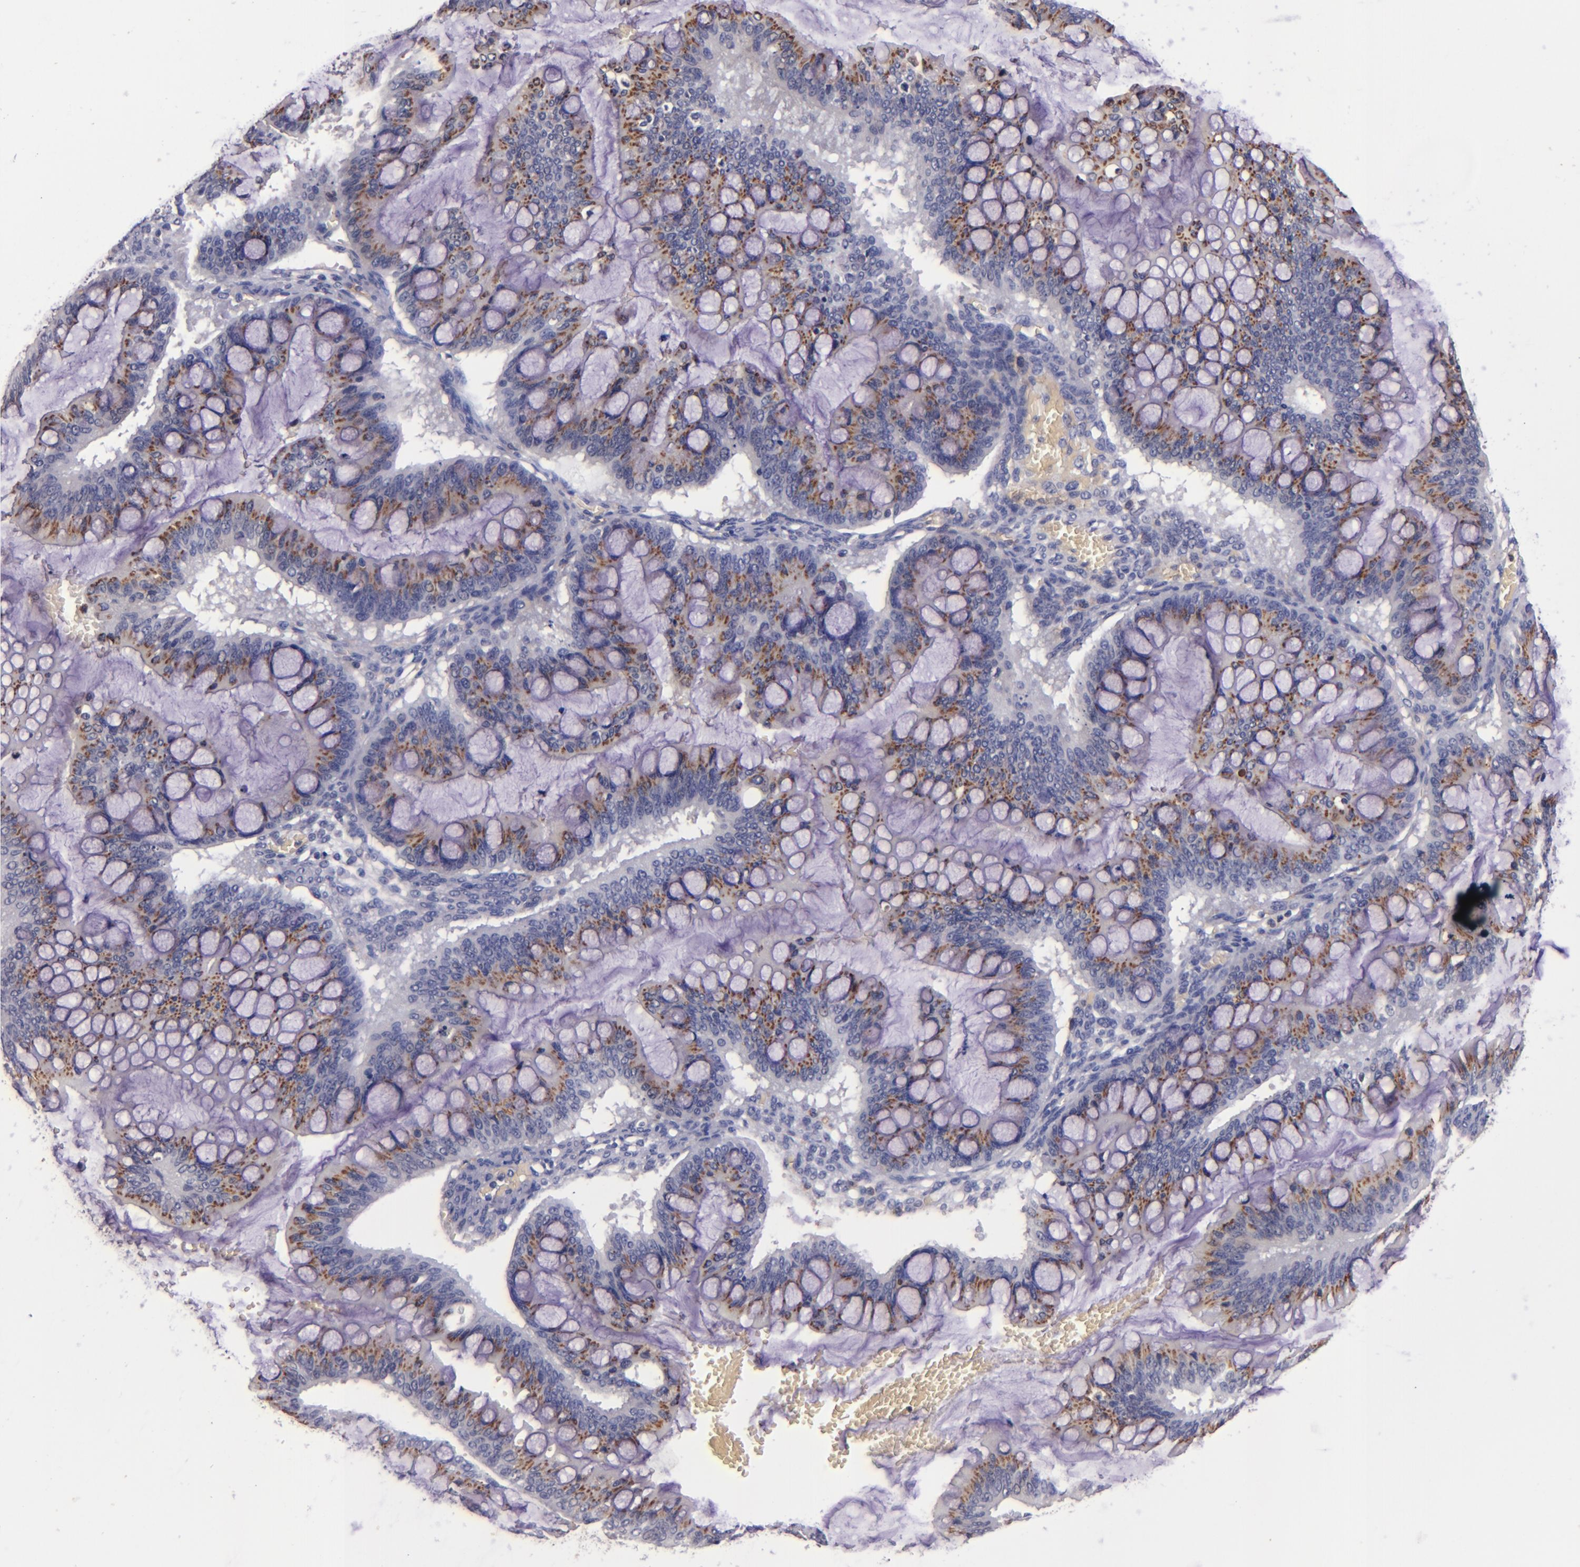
{"staining": {"intensity": "strong", "quantity": ">75%", "location": "cytoplasmic/membranous"}, "tissue": "ovarian cancer", "cell_type": "Tumor cells", "image_type": "cancer", "snomed": [{"axis": "morphology", "description": "Cystadenocarcinoma, mucinous, NOS"}, {"axis": "topography", "description": "Ovary"}], "caption": "Strong cytoplasmic/membranous staining is seen in about >75% of tumor cells in mucinous cystadenocarcinoma (ovarian).", "gene": "SIRPA", "patient": {"sex": "female", "age": 73}}